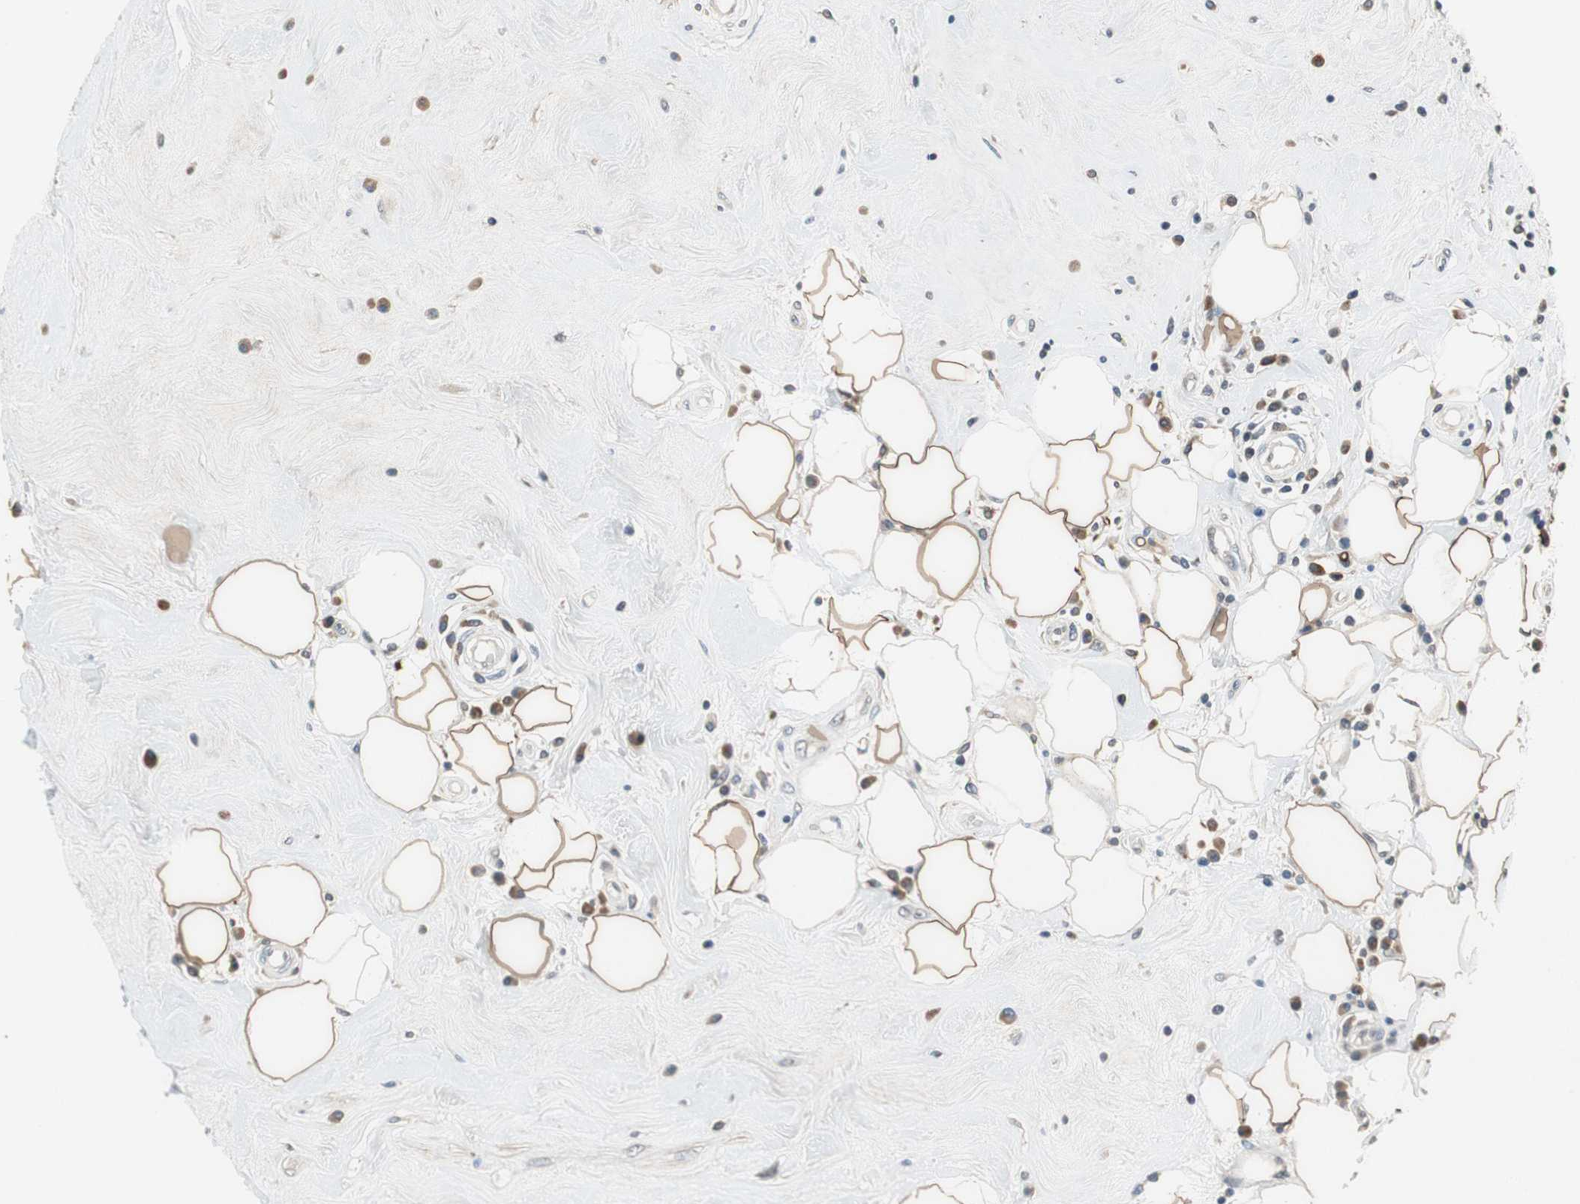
{"staining": {"intensity": "weak", "quantity": "25%-75%", "location": "cytoplasmic/membranous"}, "tissue": "breast cancer", "cell_type": "Tumor cells", "image_type": "cancer", "snomed": [{"axis": "morphology", "description": "Duct carcinoma"}, {"axis": "topography", "description": "Breast"}], "caption": "An IHC photomicrograph of tumor tissue is shown. Protein staining in brown highlights weak cytoplasmic/membranous positivity in breast cancer (infiltrating ductal carcinoma) within tumor cells. (Stains: DAB (3,3'-diaminobenzidine) in brown, nuclei in blue, Microscopy: brightfield microscopy at high magnification).", "gene": "PI4KB", "patient": {"sex": "female", "age": 27}}